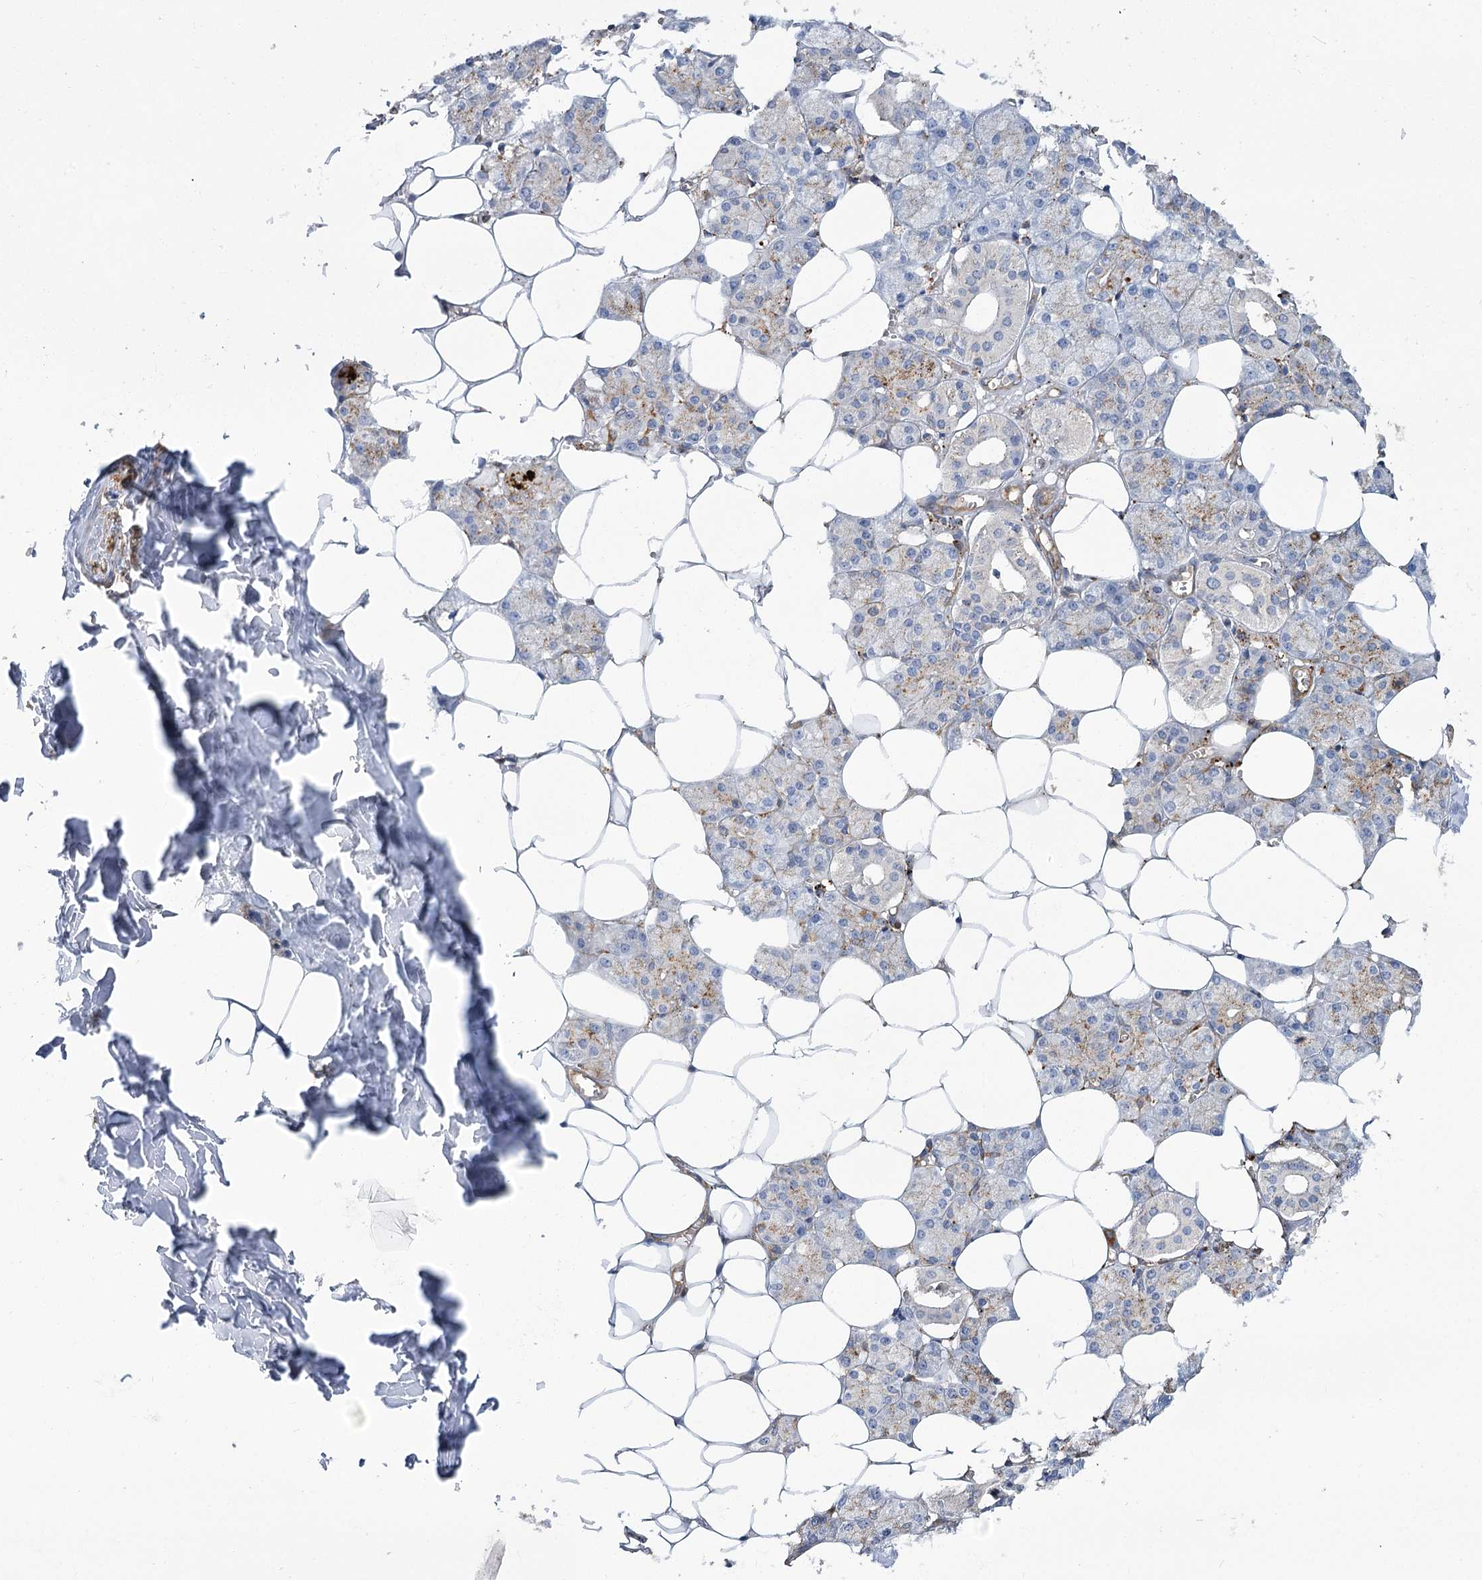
{"staining": {"intensity": "moderate", "quantity": "<25%", "location": "cytoplasmic/membranous"}, "tissue": "salivary gland", "cell_type": "Glandular cells", "image_type": "normal", "snomed": [{"axis": "morphology", "description": "Normal tissue, NOS"}, {"axis": "topography", "description": "Salivary gland"}], "caption": "A brown stain highlights moderate cytoplasmic/membranous expression of a protein in glandular cells of benign human salivary gland.", "gene": "GUSB", "patient": {"sex": "male", "age": 62}}